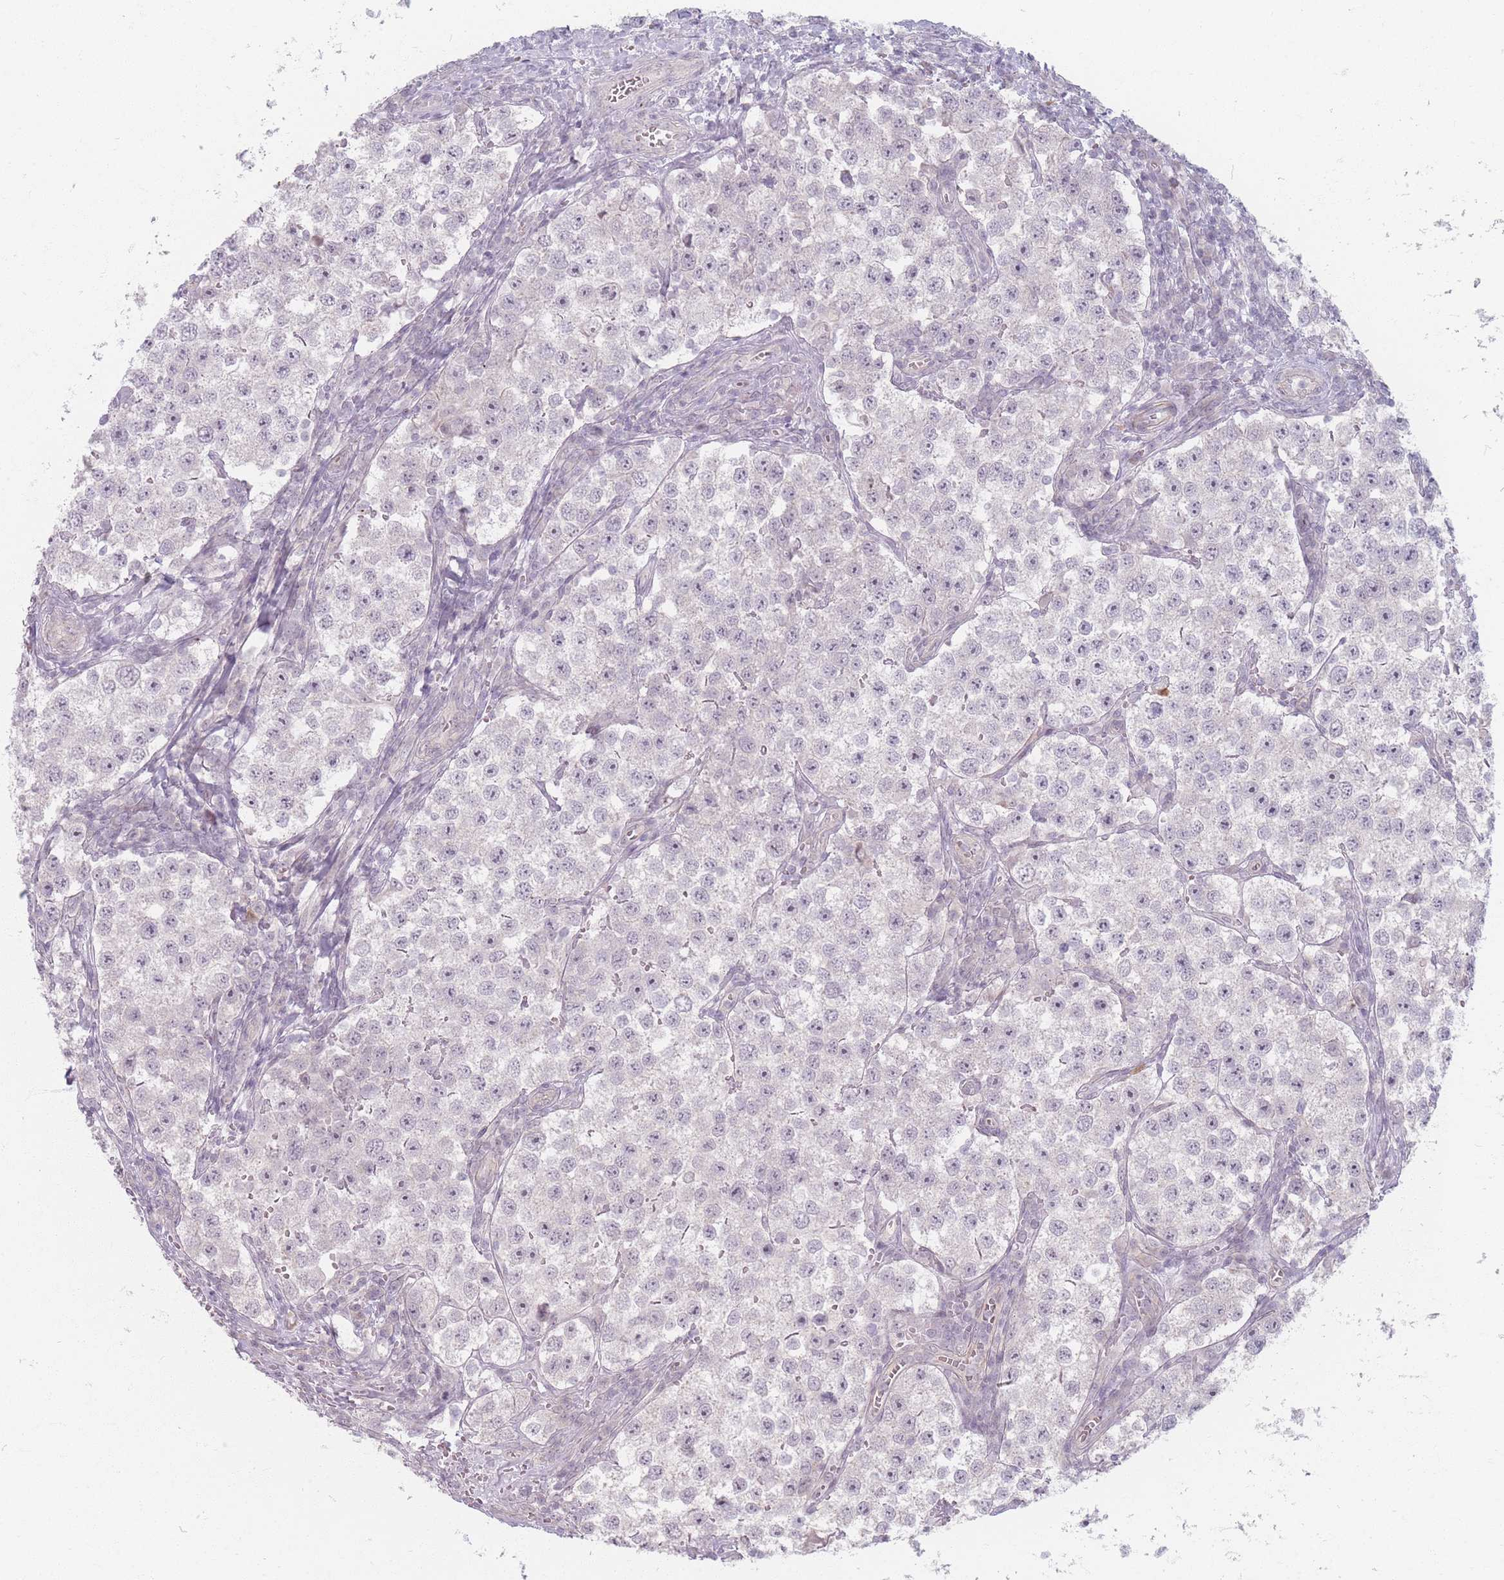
{"staining": {"intensity": "negative", "quantity": "none", "location": "none"}, "tissue": "testis cancer", "cell_type": "Tumor cells", "image_type": "cancer", "snomed": [{"axis": "morphology", "description": "Seminoma, NOS"}, {"axis": "topography", "description": "Testis"}], "caption": "Tumor cells are negative for protein expression in human testis cancer.", "gene": "GABRA6", "patient": {"sex": "male", "age": 37}}